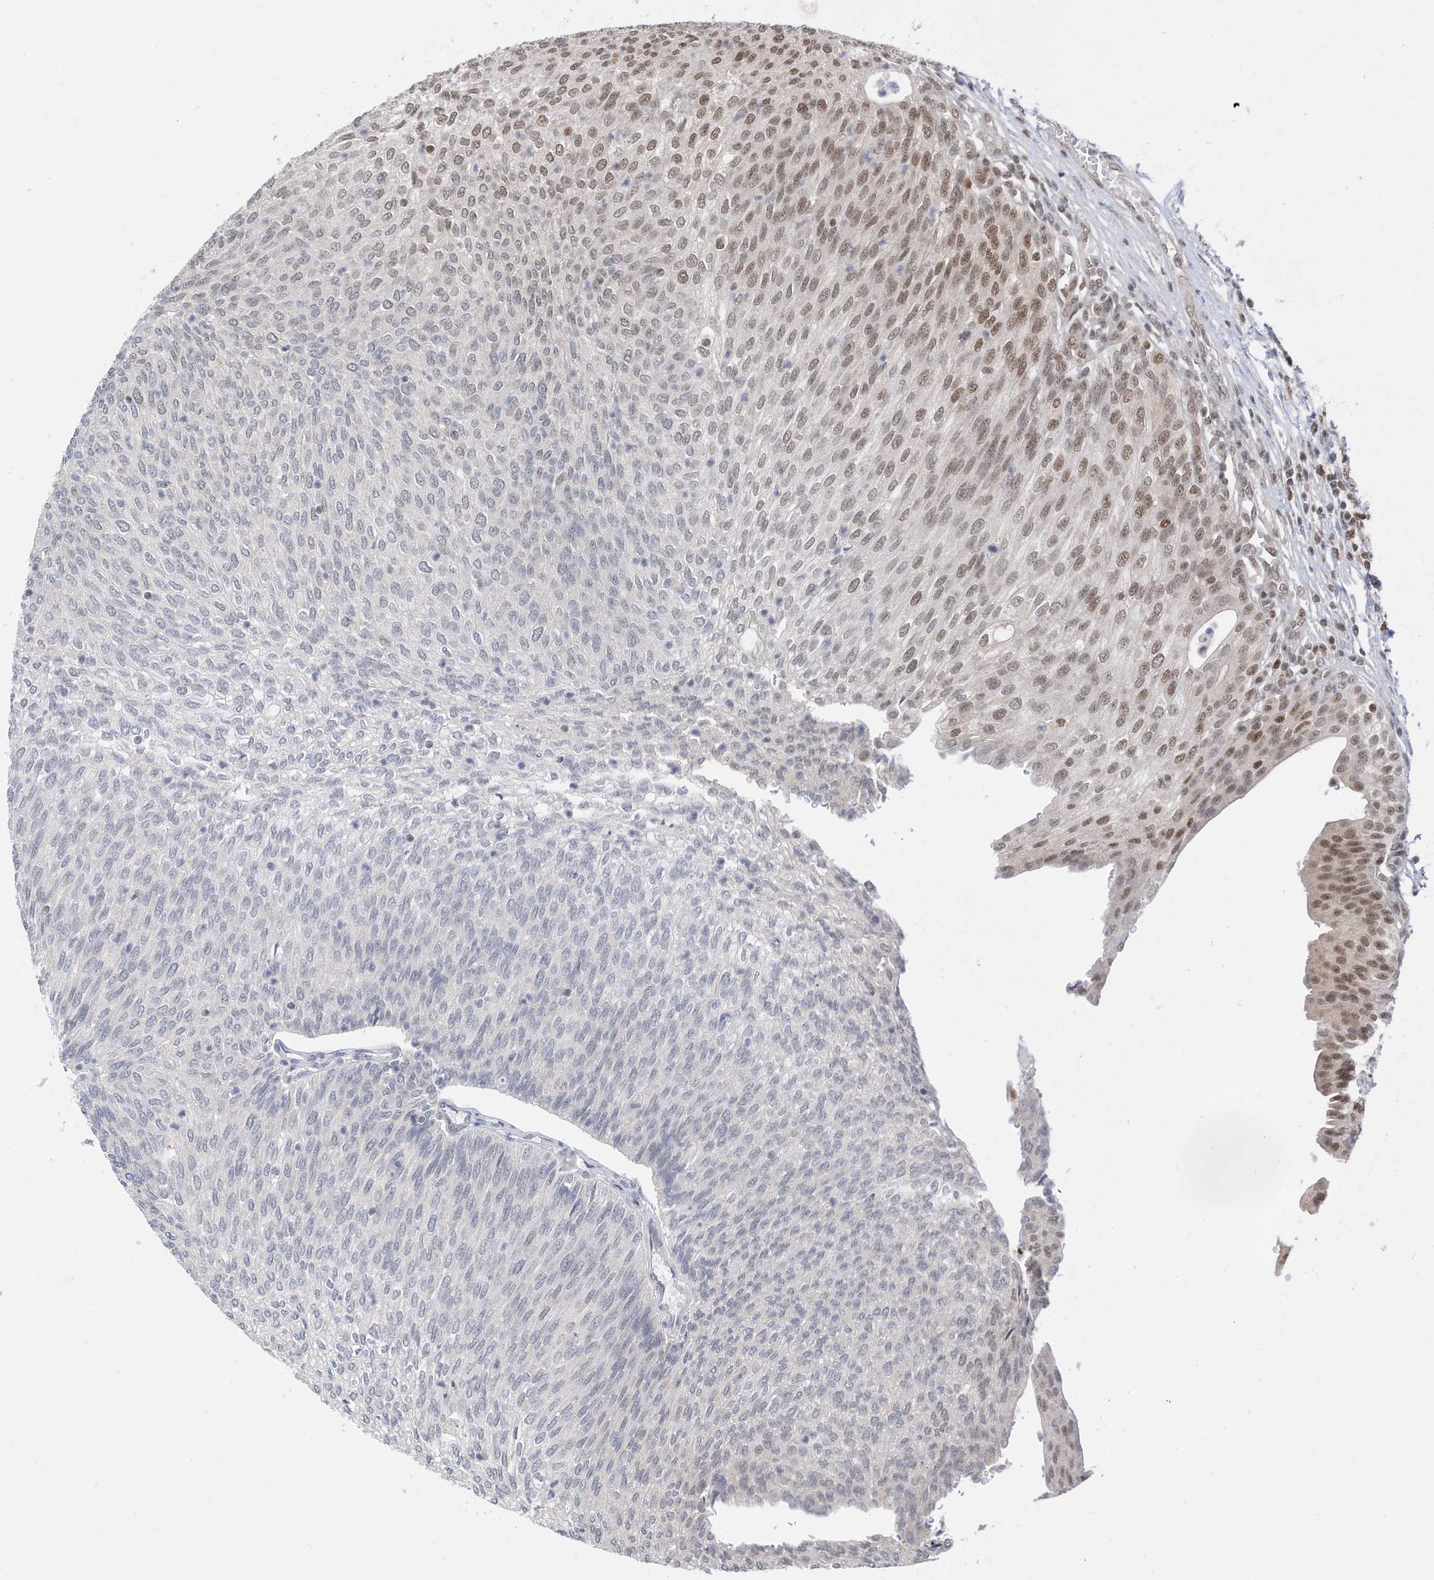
{"staining": {"intensity": "moderate", "quantity": "<25%", "location": "nuclear"}, "tissue": "urothelial cancer", "cell_type": "Tumor cells", "image_type": "cancer", "snomed": [{"axis": "morphology", "description": "Urothelial carcinoma, Low grade"}, {"axis": "topography", "description": "Urinary bladder"}], "caption": "Immunohistochemistry (DAB (3,3'-diaminobenzidine)) staining of urothelial carcinoma (low-grade) shows moderate nuclear protein staining in about <25% of tumor cells.", "gene": "OGT", "patient": {"sex": "female", "age": 79}}